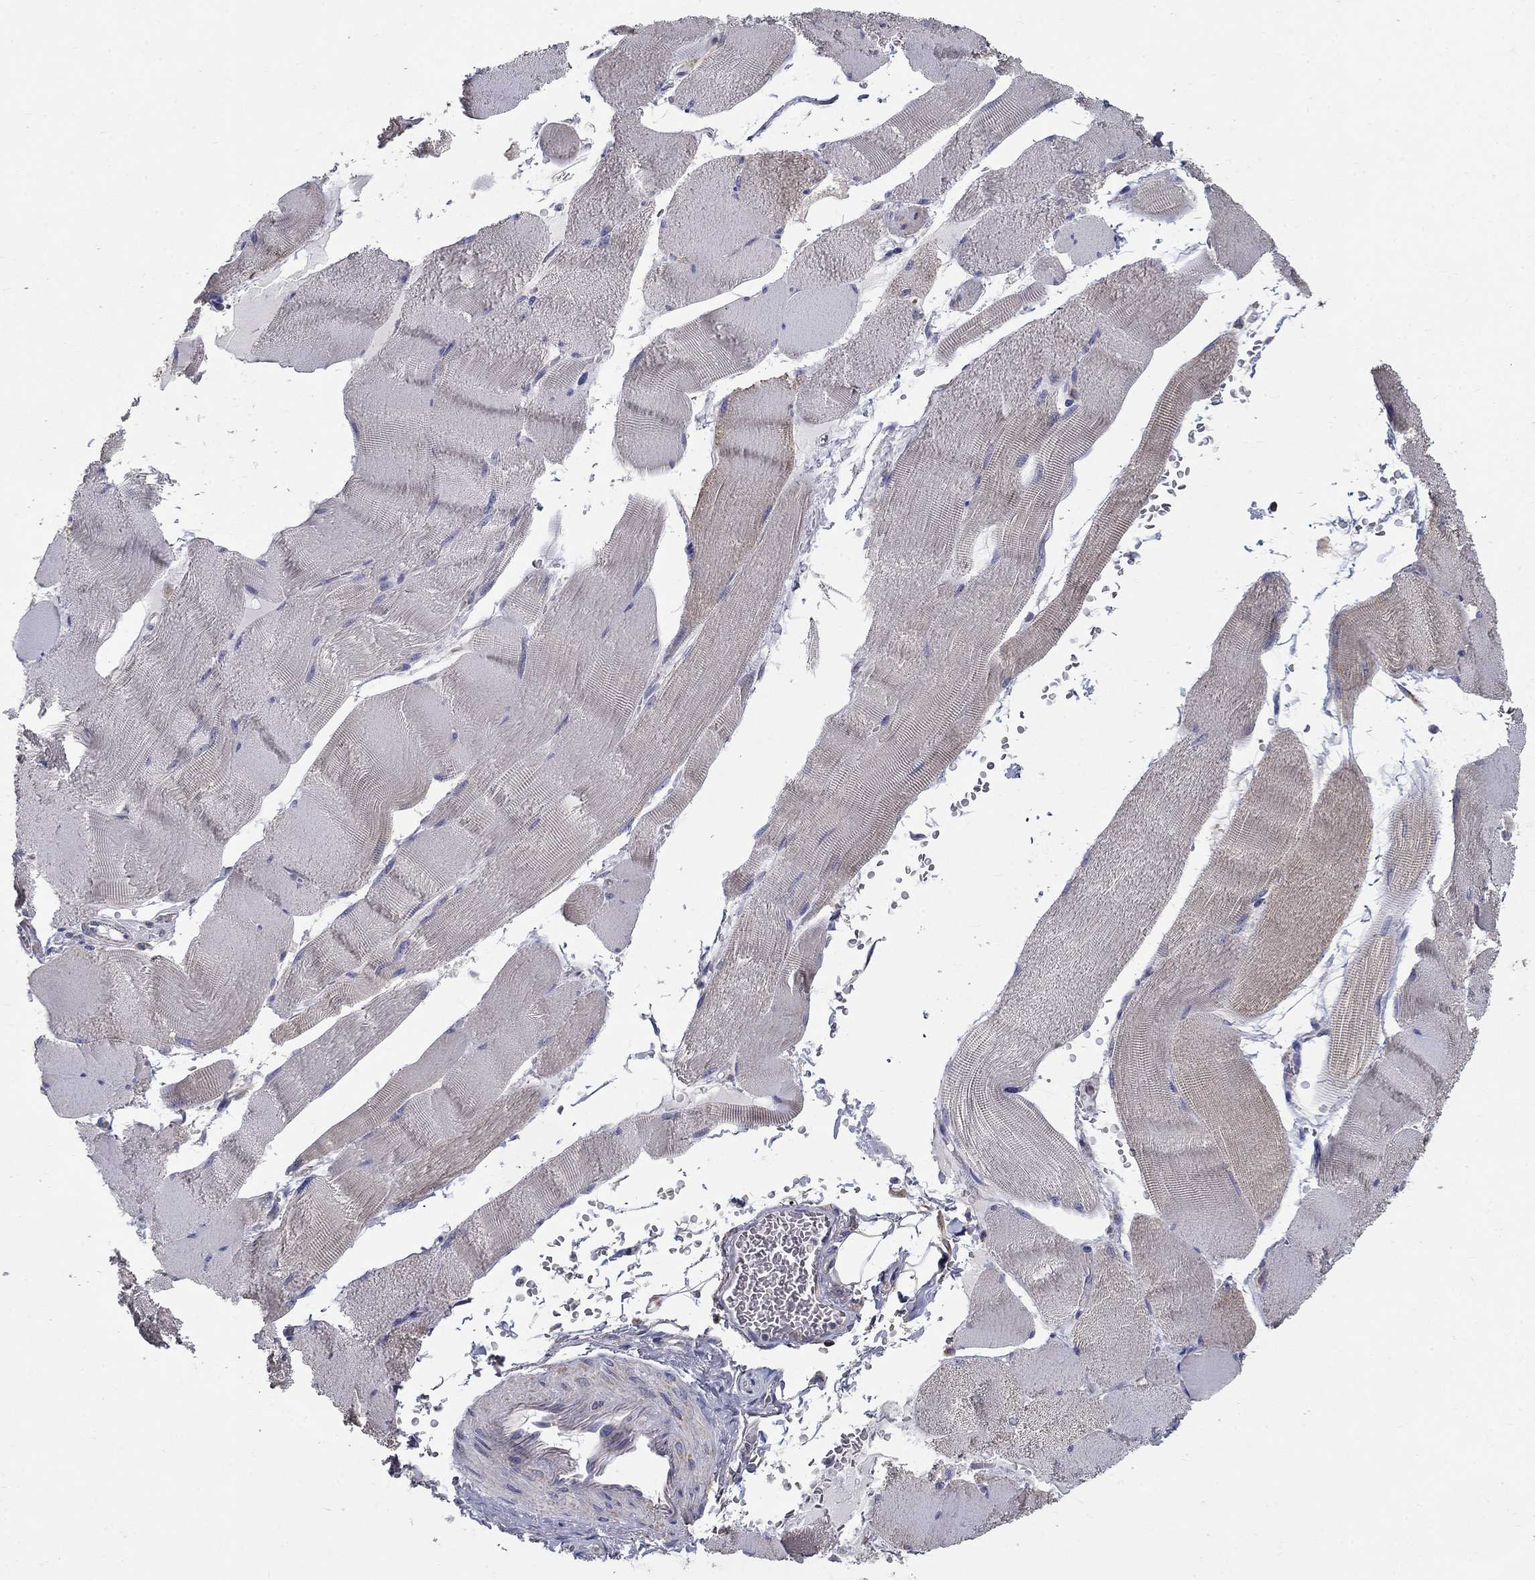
{"staining": {"intensity": "negative", "quantity": "none", "location": "none"}, "tissue": "skeletal muscle", "cell_type": "Myocytes", "image_type": "normal", "snomed": [{"axis": "morphology", "description": "Normal tissue, NOS"}, {"axis": "topography", "description": "Skeletal muscle"}], "caption": "Protein analysis of normal skeletal muscle demonstrates no significant staining in myocytes.", "gene": "NME5", "patient": {"sex": "male", "age": 56}}